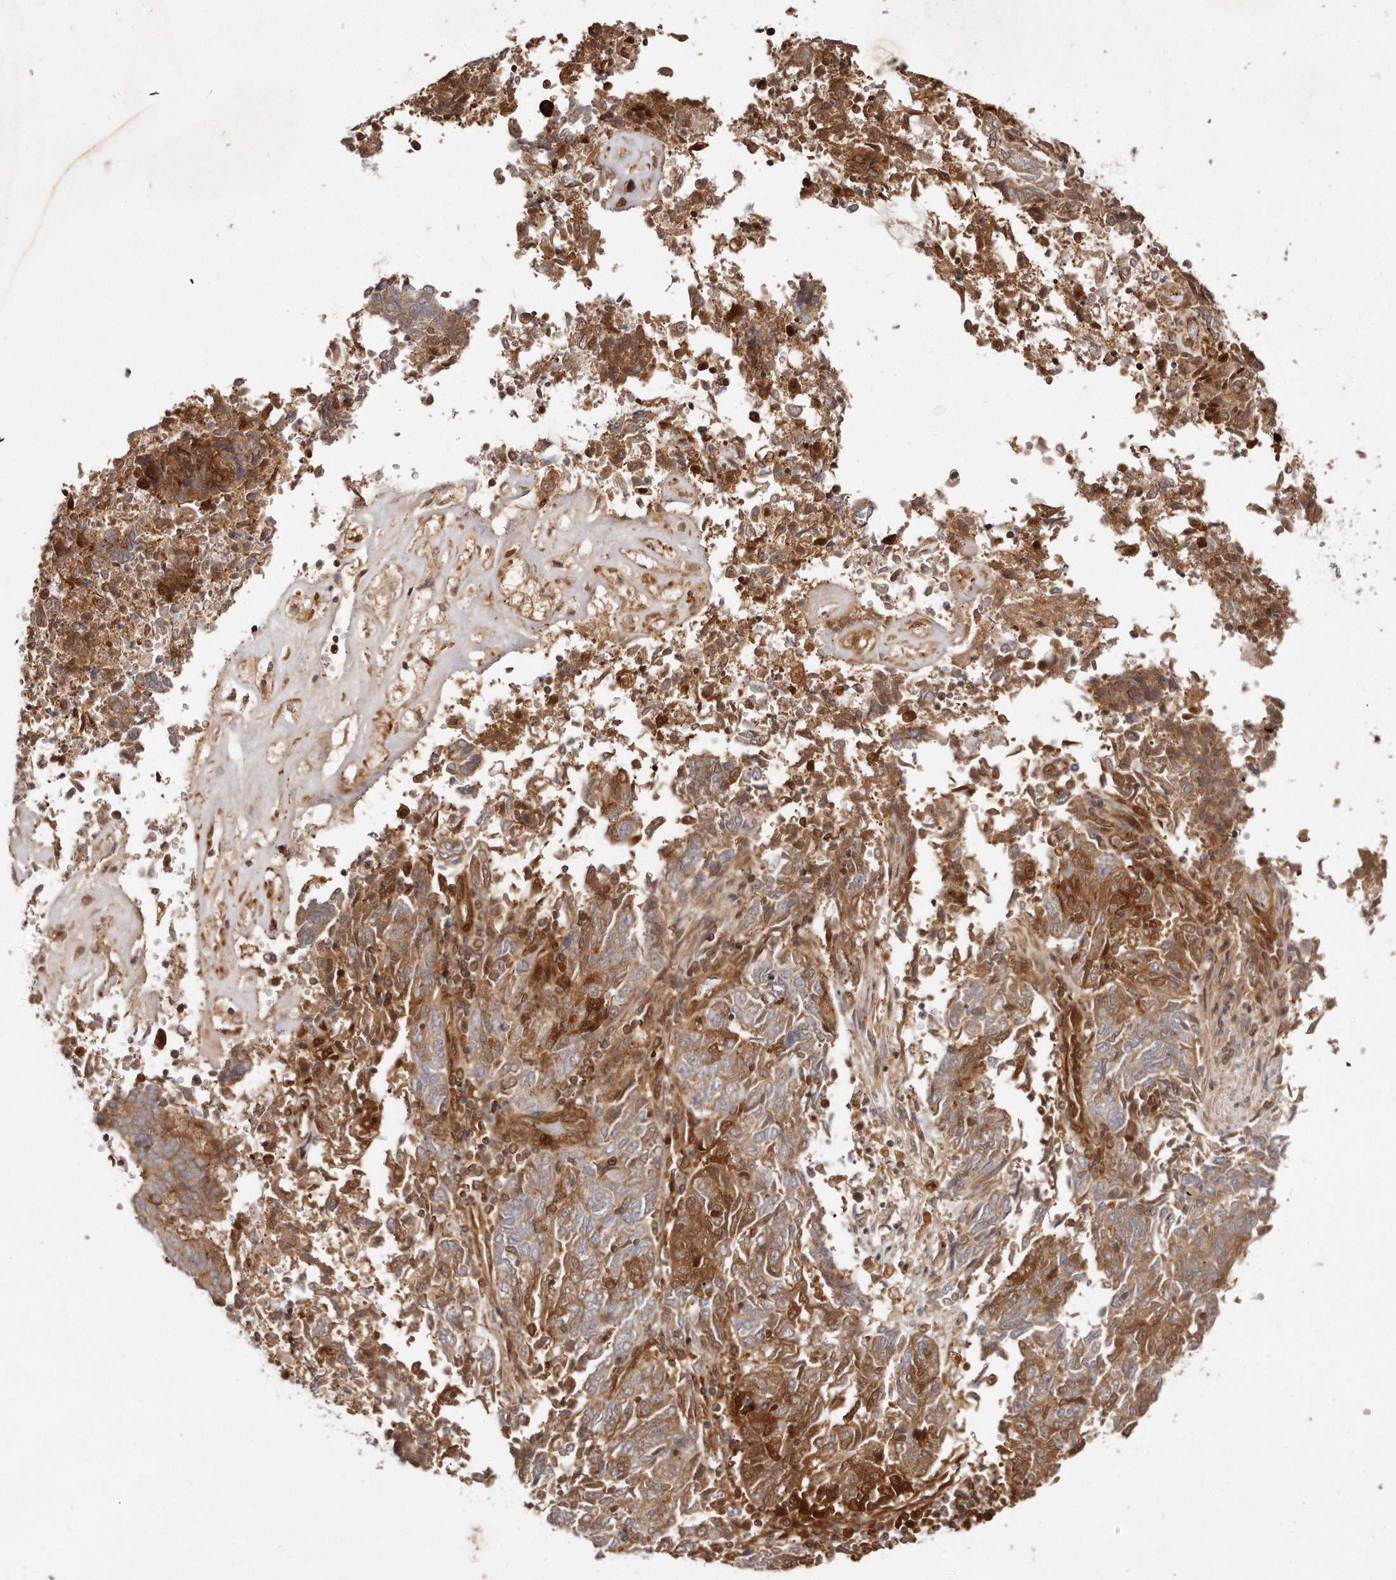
{"staining": {"intensity": "strong", "quantity": "25%-75%", "location": "cytoplasmic/membranous,nuclear"}, "tissue": "endometrial cancer", "cell_type": "Tumor cells", "image_type": "cancer", "snomed": [{"axis": "morphology", "description": "Adenocarcinoma, NOS"}, {"axis": "topography", "description": "Endometrium"}], "caption": "There is high levels of strong cytoplasmic/membranous and nuclear positivity in tumor cells of endometrial cancer, as demonstrated by immunohistochemical staining (brown color).", "gene": "GBP4", "patient": {"sex": "female", "age": 80}}